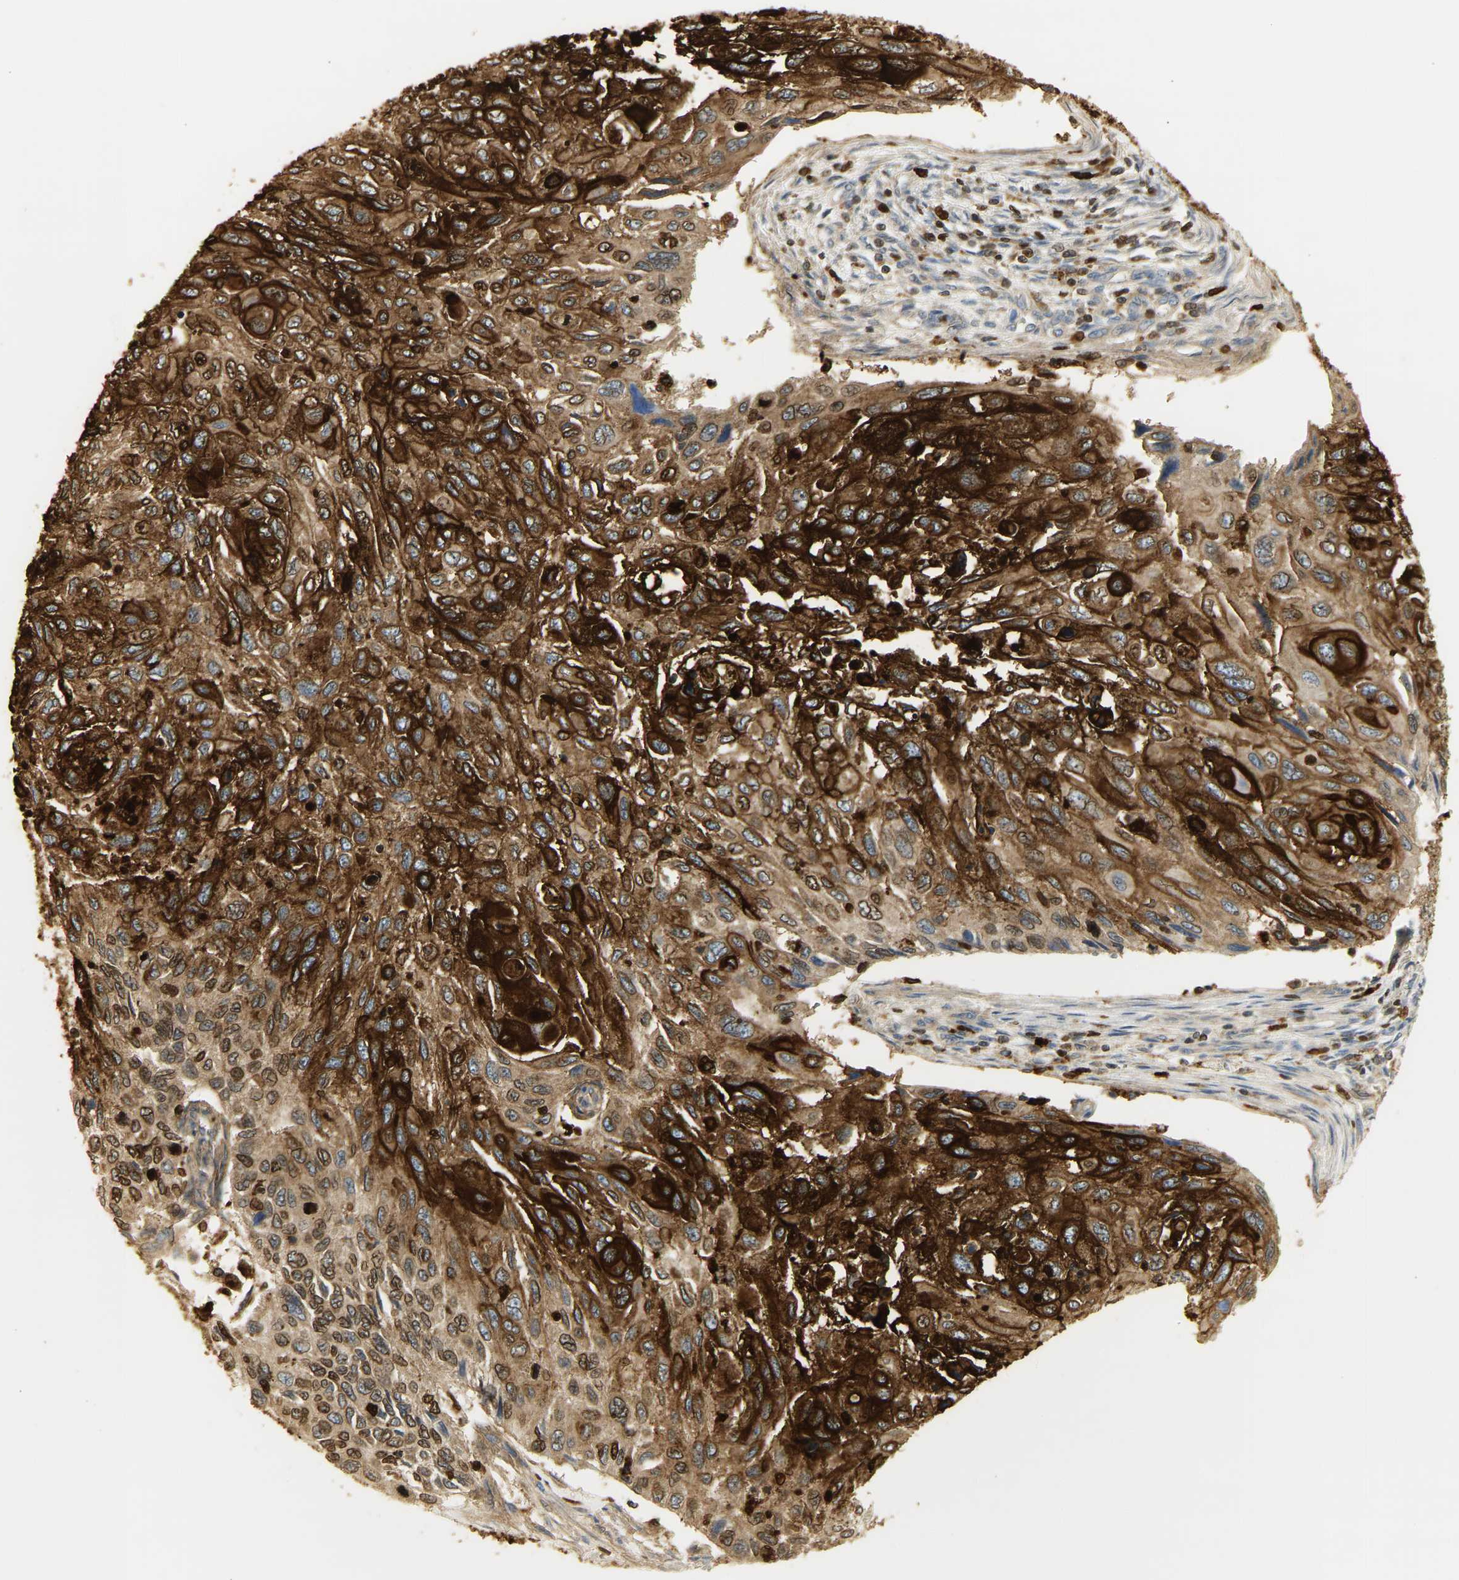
{"staining": {"intensity": "strong", "quantity": ">75%", "location": "cytoplasmic/membranous"}, "tissue": "cervical cancer", "cell_type": "Tumor cells", "image_type": "cancer", "snomed": [{"axis": "morphology", "description": "Squamous cell carcinoma, NOS"}, {"axis": "topography", "description": "Cervix"}], "caption": "Approximately >75% of tumor cells in cervical squamous cell carcinoma reveal strong cytoplasmic/membranous protein staining as visualized by brown immunohistochemical staining.", "gene": "CEACAM5", "patient": {"sex": "female", "age": 70}}